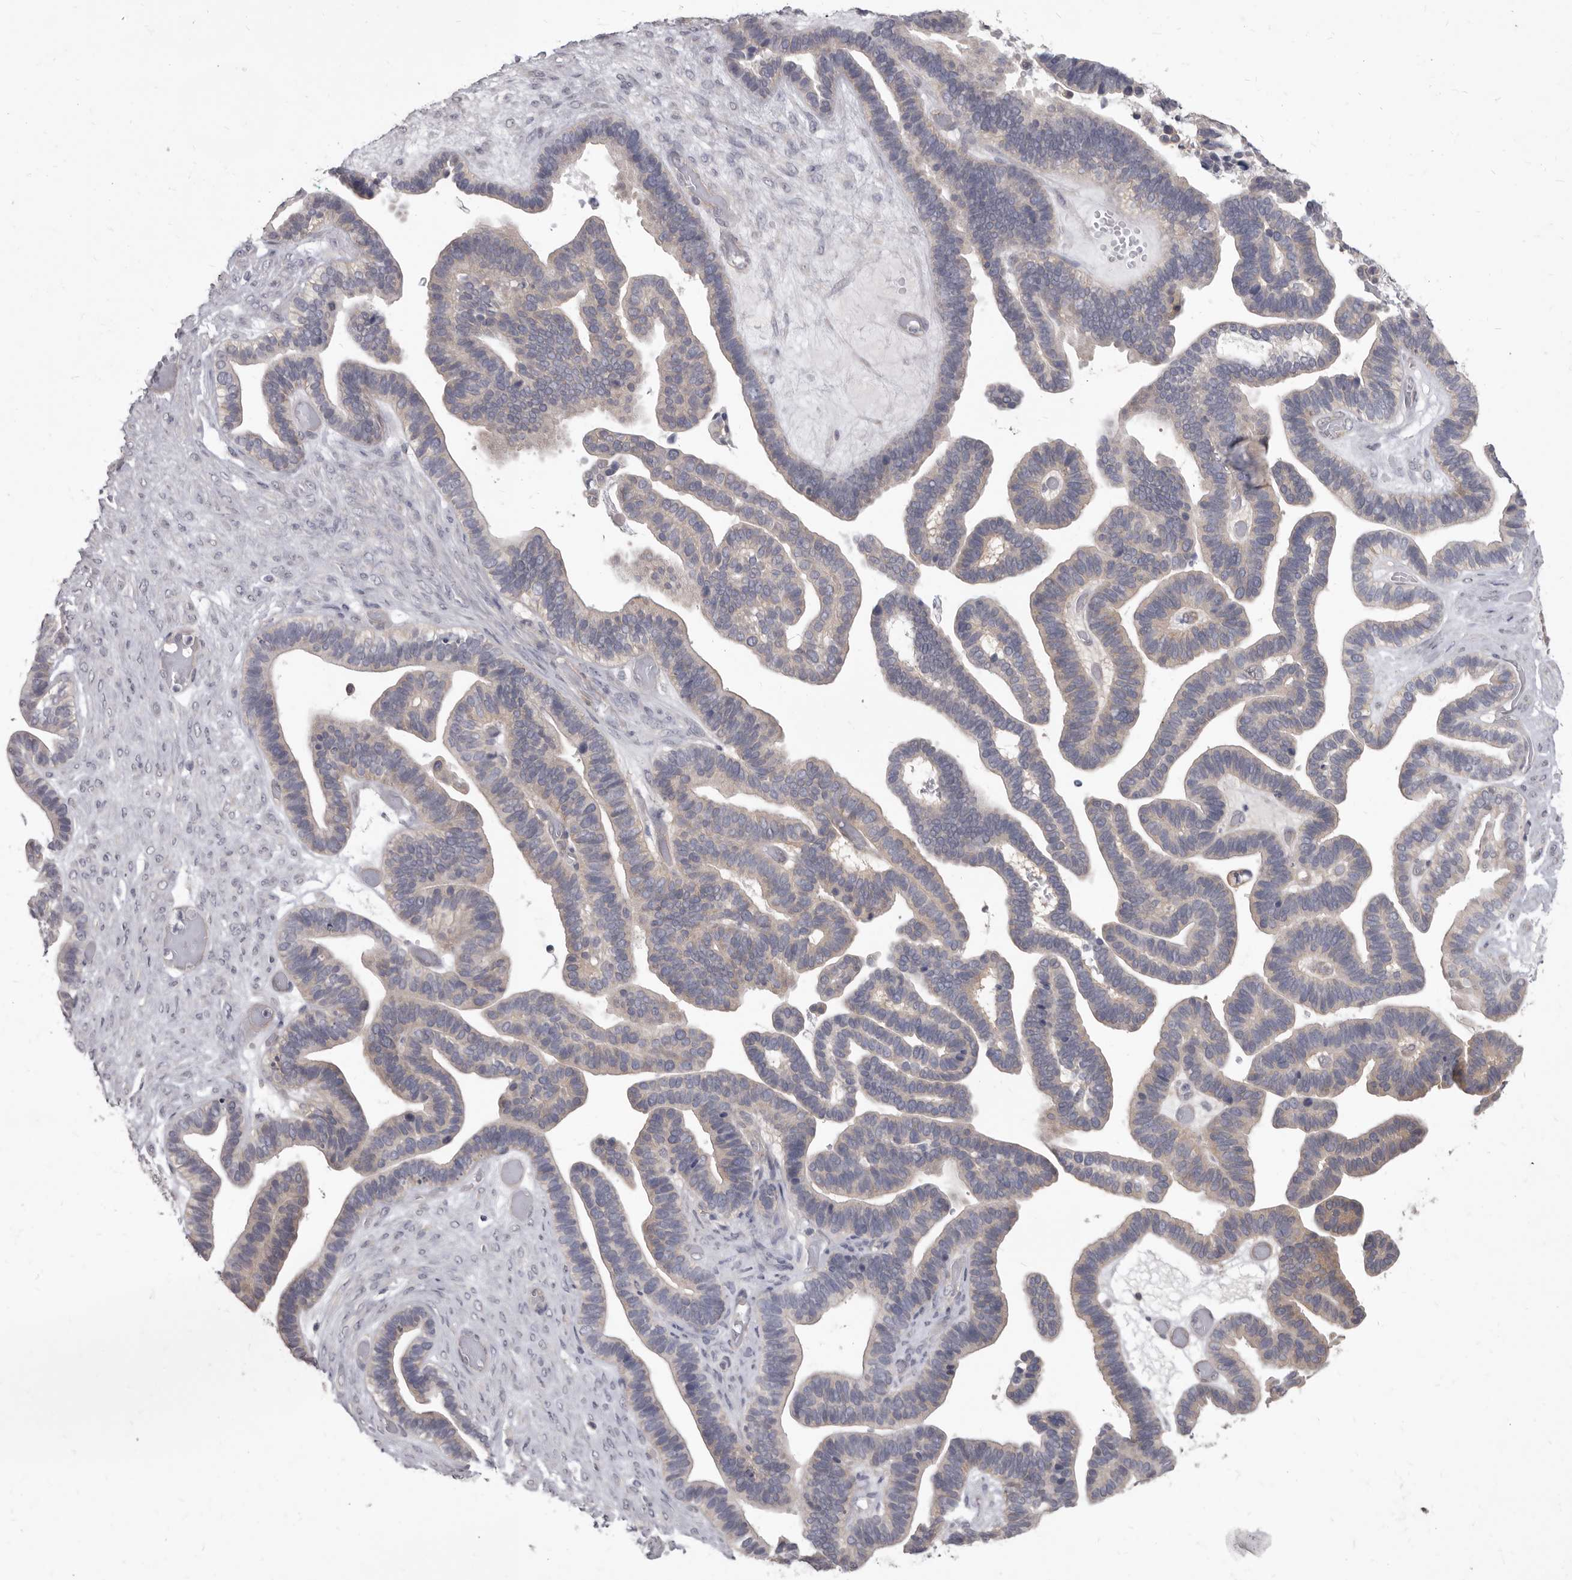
{"staining": {"intensity": "weak", "quantity": "25%-75%", "location": "cytoplasmic/membranous"}, "tissue": "ovarian cancer", "cell_type": "Tumor cells", "image_type": "cancer", "snomed": [{"axis": "morphology", "description": "Cystadenocarcinoma, serous, NOS"}, {"axis": "topography", "description": "Ovary"}], "caption": "A brown stain shows weak cytoplasmic/membranous staining of a protein in human serous cystadenocarcinoma (ovarian) tumor cells.", "gene": "GSK3B", "patient": {"sex": "female", "age": 56}}